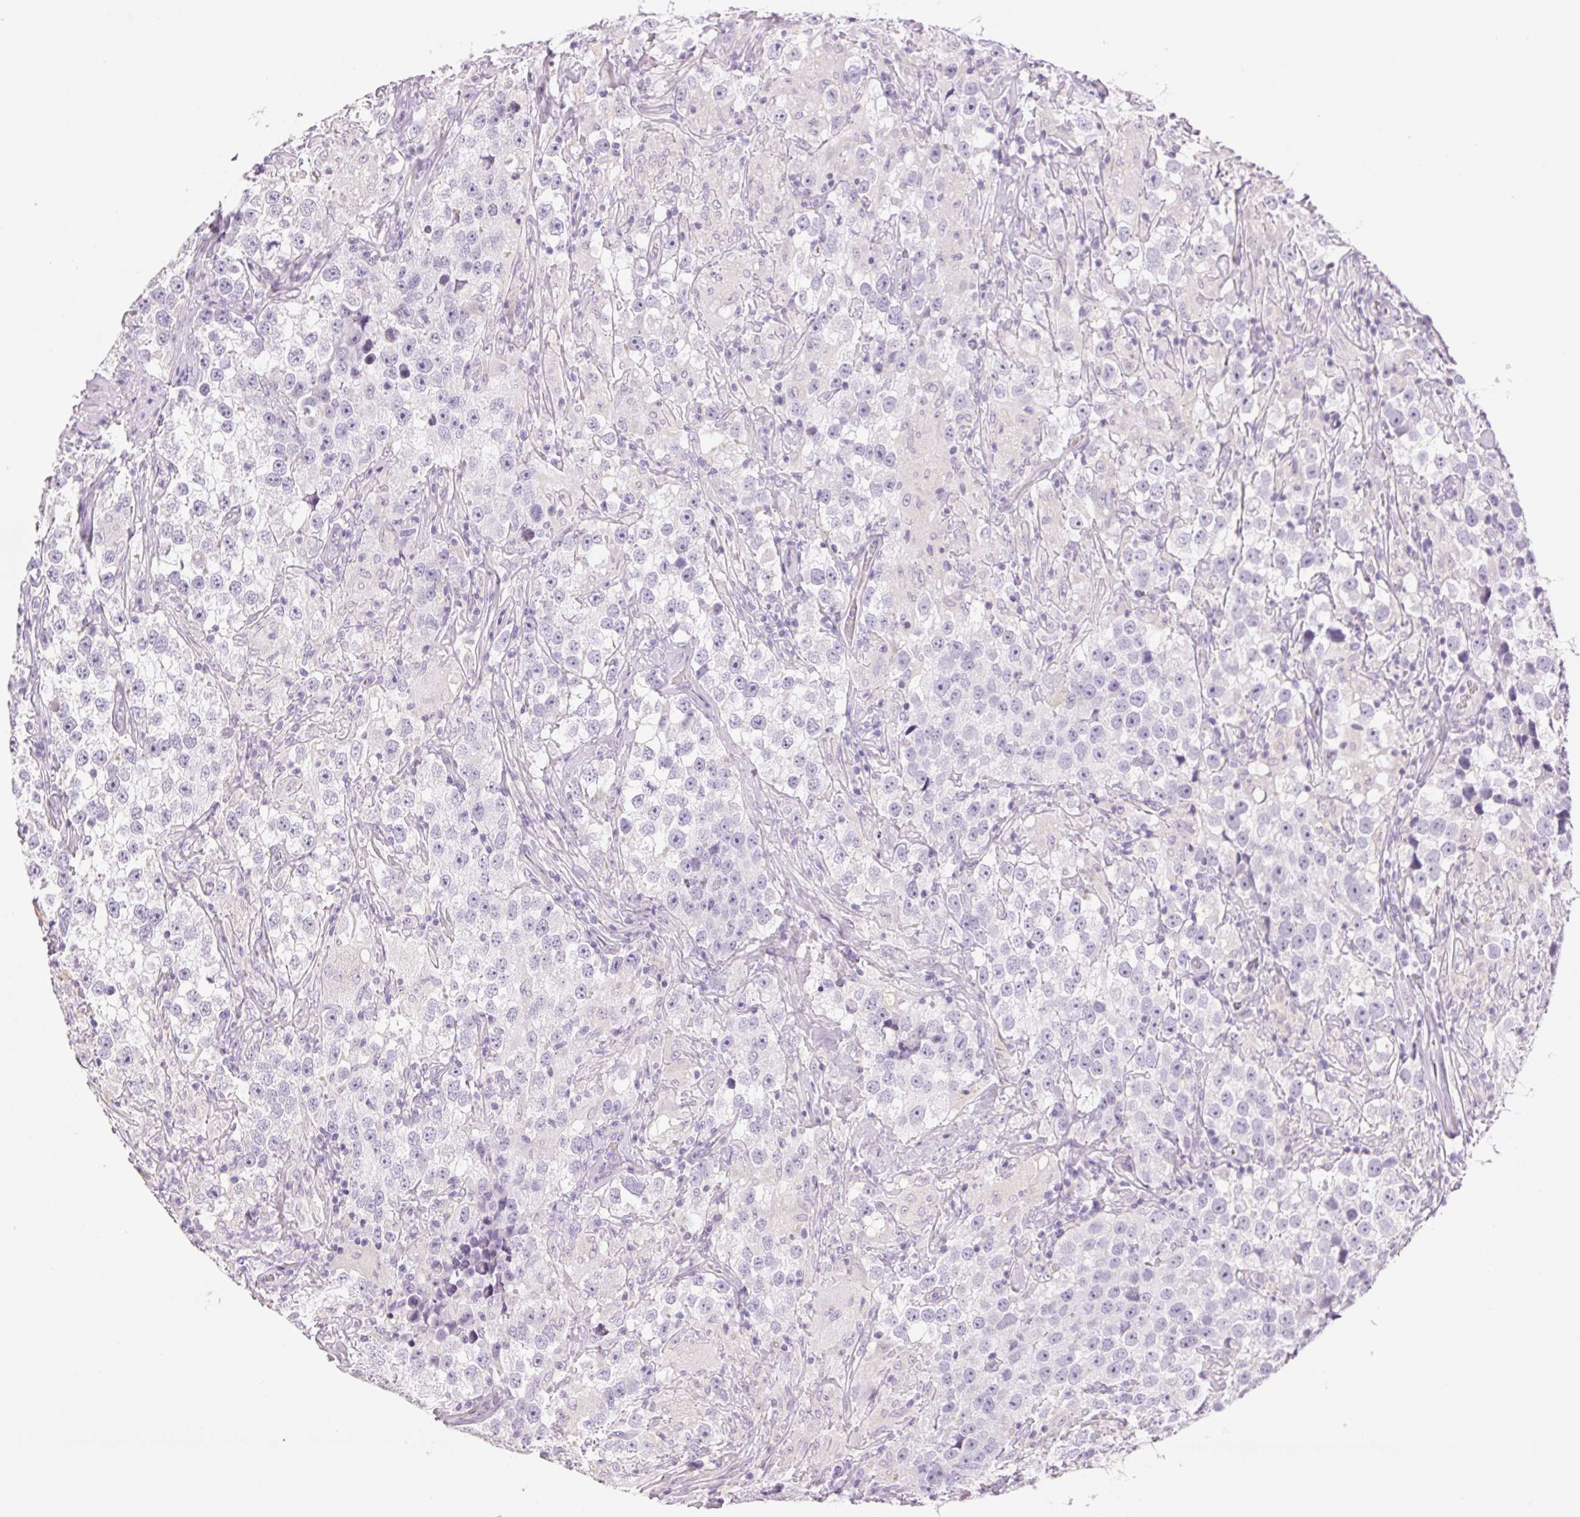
{"staining": {"intensity": "negative", "quantity": "none", "location": "none"}, "tissue": "testis cancer", "cell_type": "Tumor cells", "image_type": "cancer", "snomed": [{"axis": "morphology", "description": "Seminoma, NOS"}, {"axis": "topography", "description": "Testis"}], "caption": "This photomicrograph is of seminoma (testis) stained with immunohistochemistry to label a protein in brown with the nuclei are counter-stained blue. There is no staining in tumor cells.", "gene": "HSD17B2", "patient": {"sex": "male", "age": 46}}